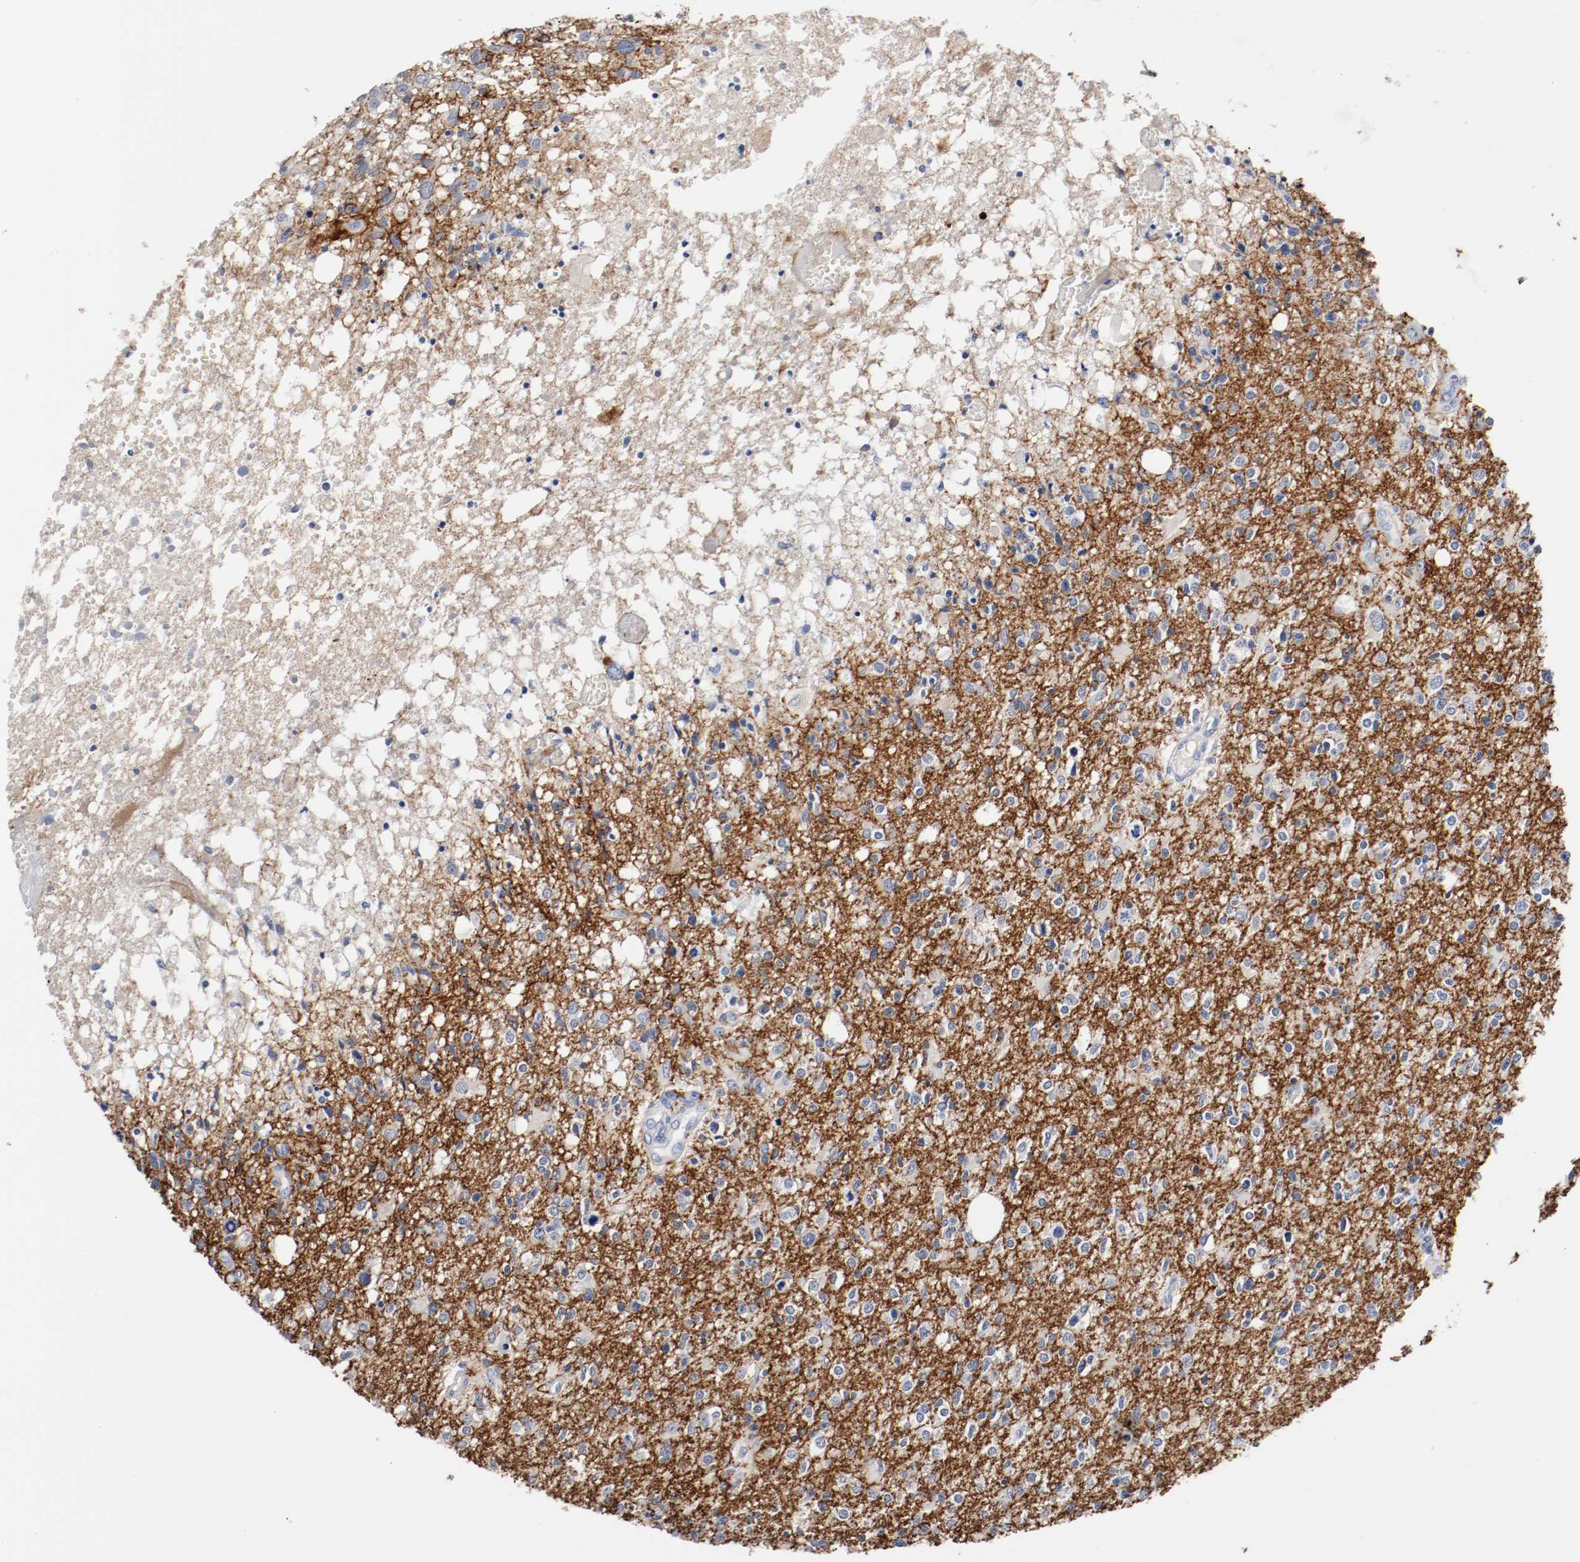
{"staining": {"intensity": "negative", "quantity": "none", "location": "none"}, "tissue": "glioma", "cell_type": "Tumor cells", "image_type": "cancer", "snomed": [{"axis": "morphology", "description": "Glioma, malignant, High grade"}, {"axis": "topography", "description": "Cerebral cortex"}], "caption": "The immunohistochemistry (IHC) image has no significant expression in tumor cells of malignant glioma (high-grade) tissue.", "gene": "TNC", "patient": {"sex": "male", "age": 76}}